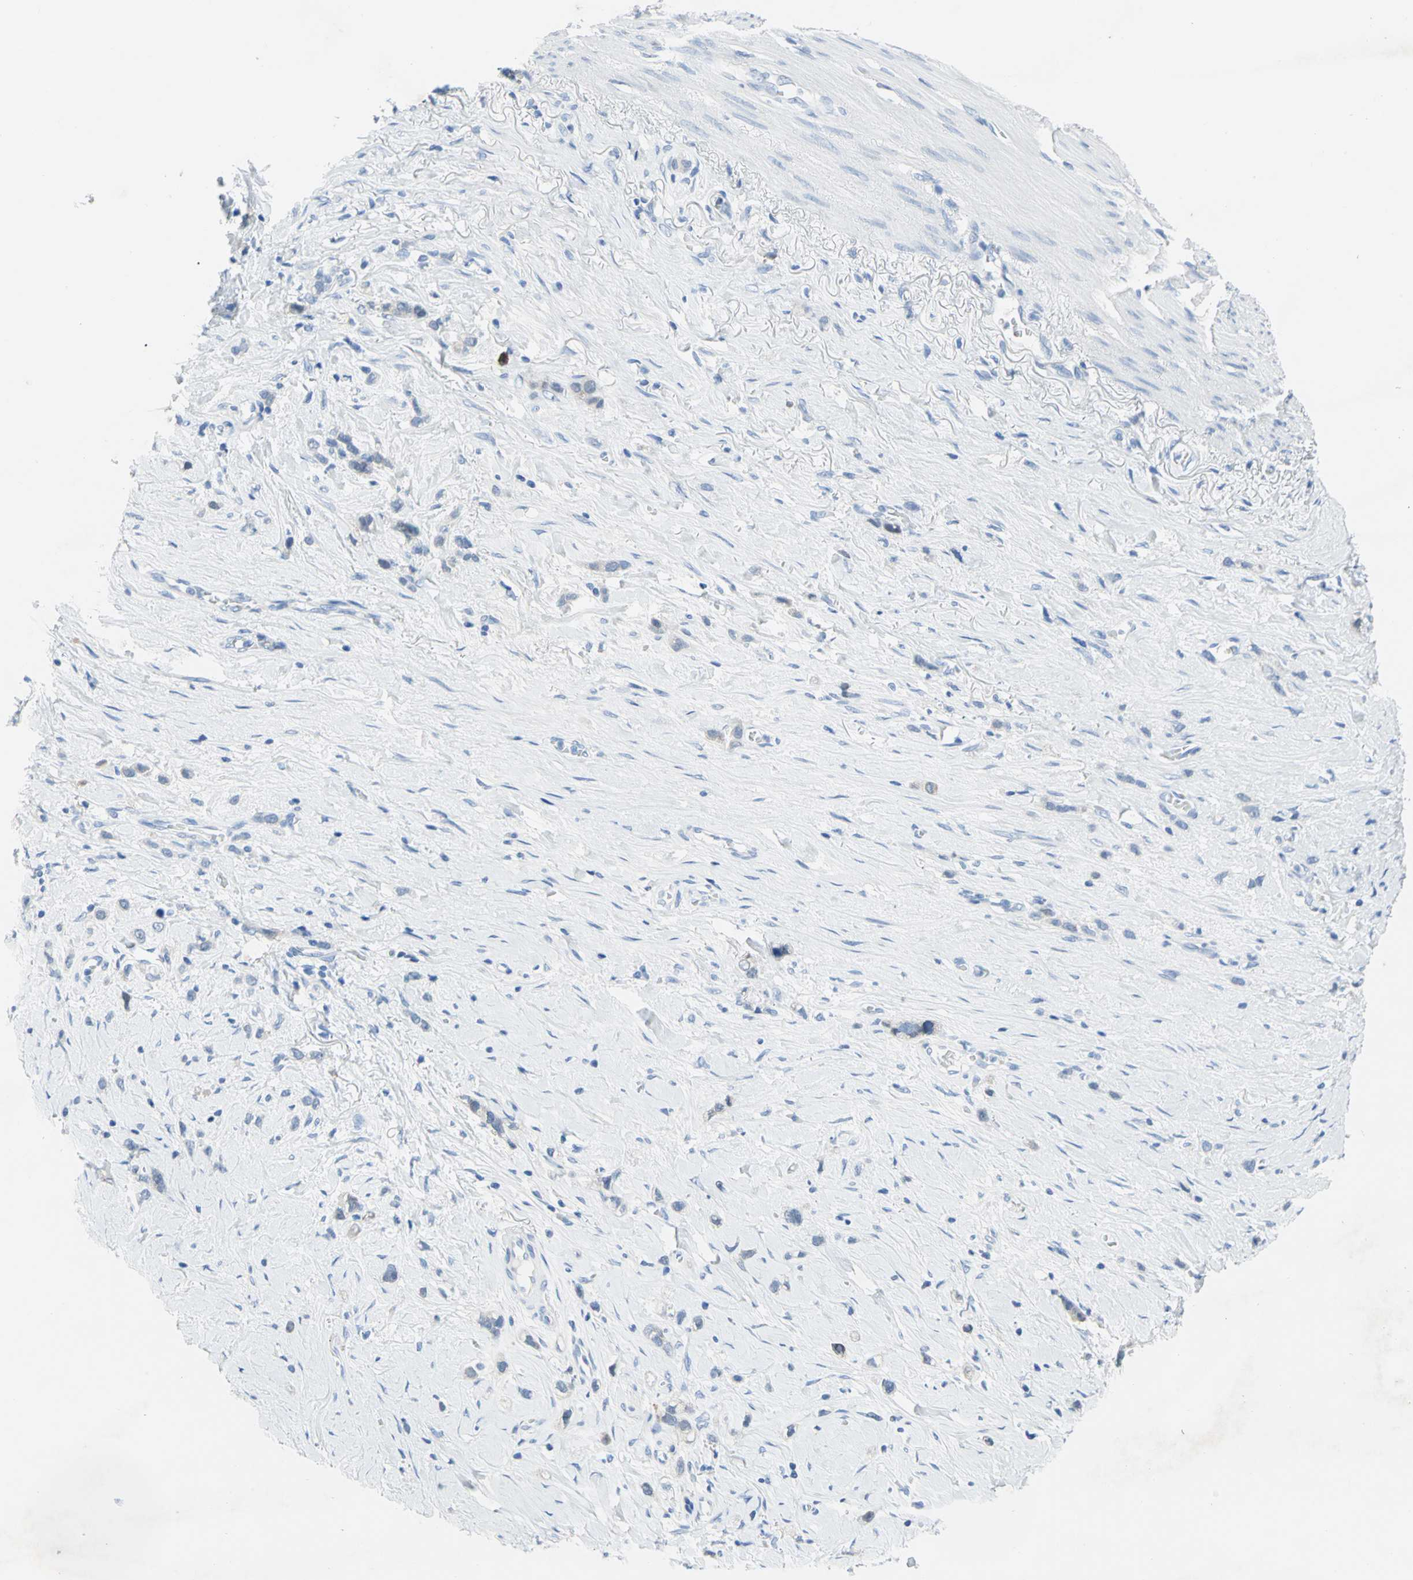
{"staining": {"intensity": "negative", "quantity": "none", "location": "none"}, "tissue": "stomach cancer", "cell_type": "Tumor cells", "image_type": "cancer", "snomed": [{"axis": "morphology", "description": "Normal tissue, NOS"}, {"axis": "morphology", "description": "Adenocarcinoma, NOS"}, {"axis": "morphology", "description": "Adenocarcinoma, High grade"}, {"axis": "topography", "description": "Stomach, upper"}, {"axis": "topography", "description": "Stomach"}], "caption": "Immunohistochemistry image of neoplastic tissue: human adenocarcinoma (stomach) stained with DAB displays no significant protein staining in tumor cells.", "gene": "SFN", "patient": {"sex": "female", "age": 65}}